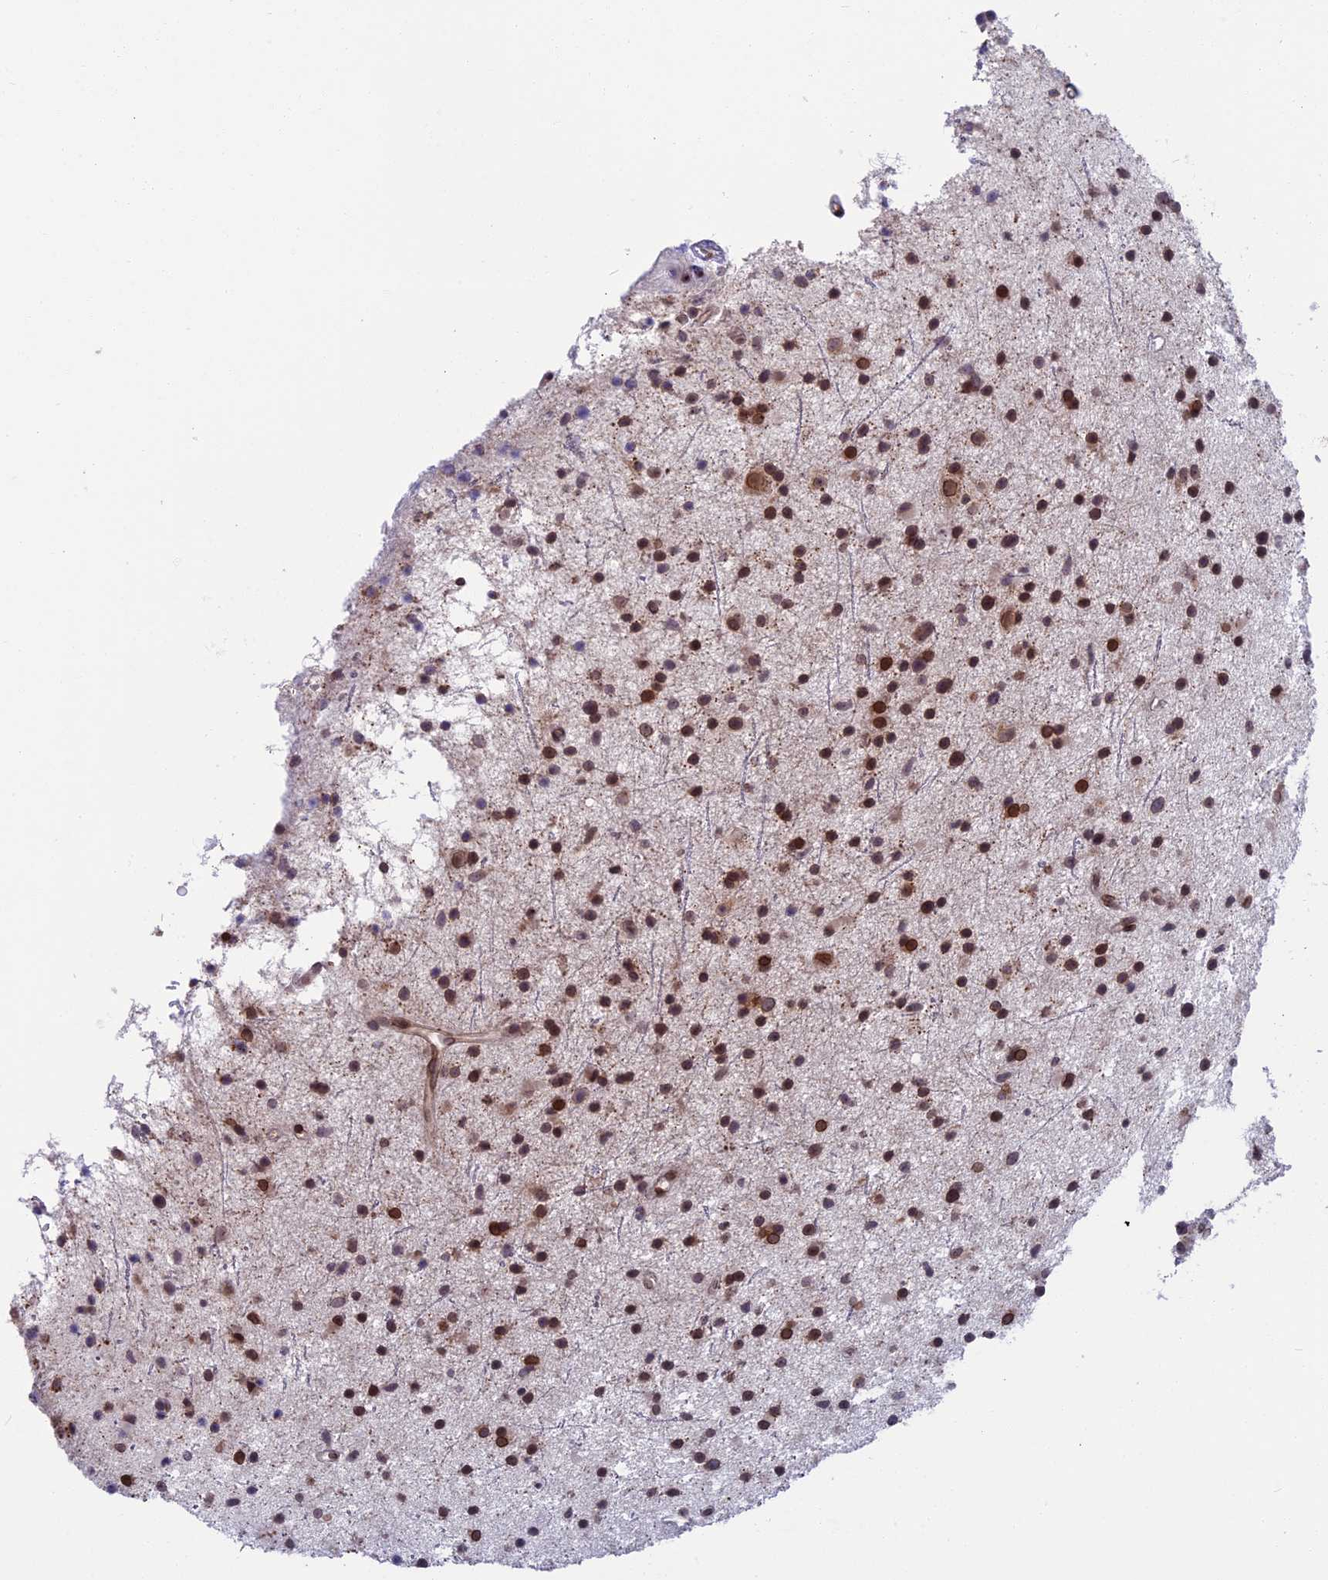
{"staining": {"intensity": "strong", "quantity": "25%-75%", "location": "nuclear"}, "tissue": "glioma", "cell_type": "Tumor cells", "image_type": "cancer", "snomed": [{"axis": "morphology", "description": "Glioma, malignant, Low grade"}, {"axis": "topography", "description": "Cerebral cortex"}], "caption": "Protein staining by immunohistochemistry (IHC) displays strong nuclear expression in about 25%-75% of tumor cells in glioma.", "gene": "GPSM1", "patient": {"sex": "female", "age": 39}}